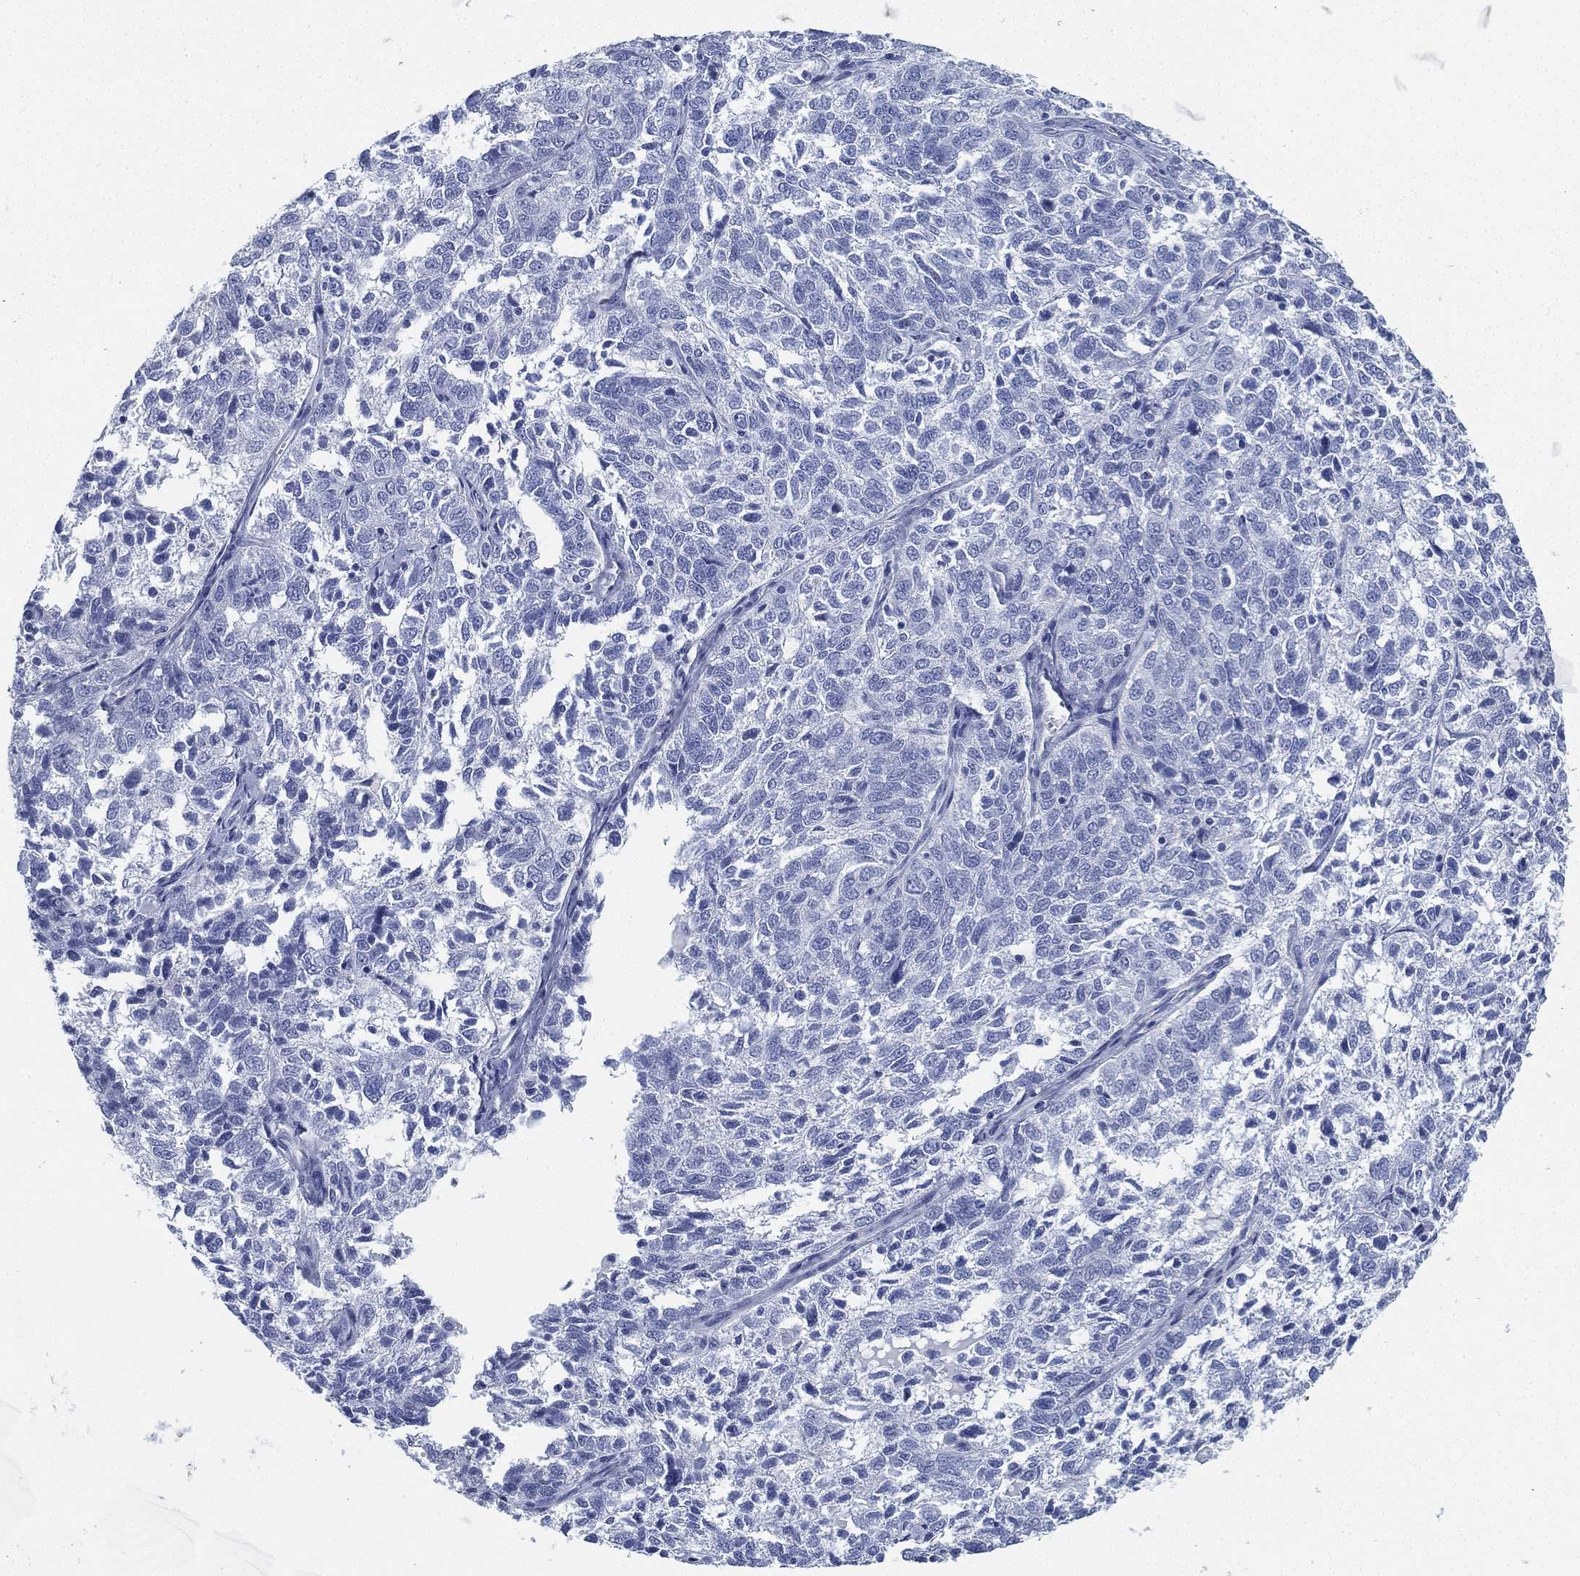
{"staining": {"intensity": "negative", "quantity": "none", "location": "none"}, "tissue": "ovarian cancer", "cell_type": "Tumor cells", "image_type": "cancer", "snomed": [{"axis": "morphology", "description": "Cystadenocarcinoma, serous, NOS"}, {"axis": "topography", "description": "Ovary"}], "caption": "Ovarian cancer (serous cystadenocarcinoma) stained for a protein using IHC displays no positivity tumor cells.", "gene": "DEFB121", "patient": {"sex": "female", "age": 71}}